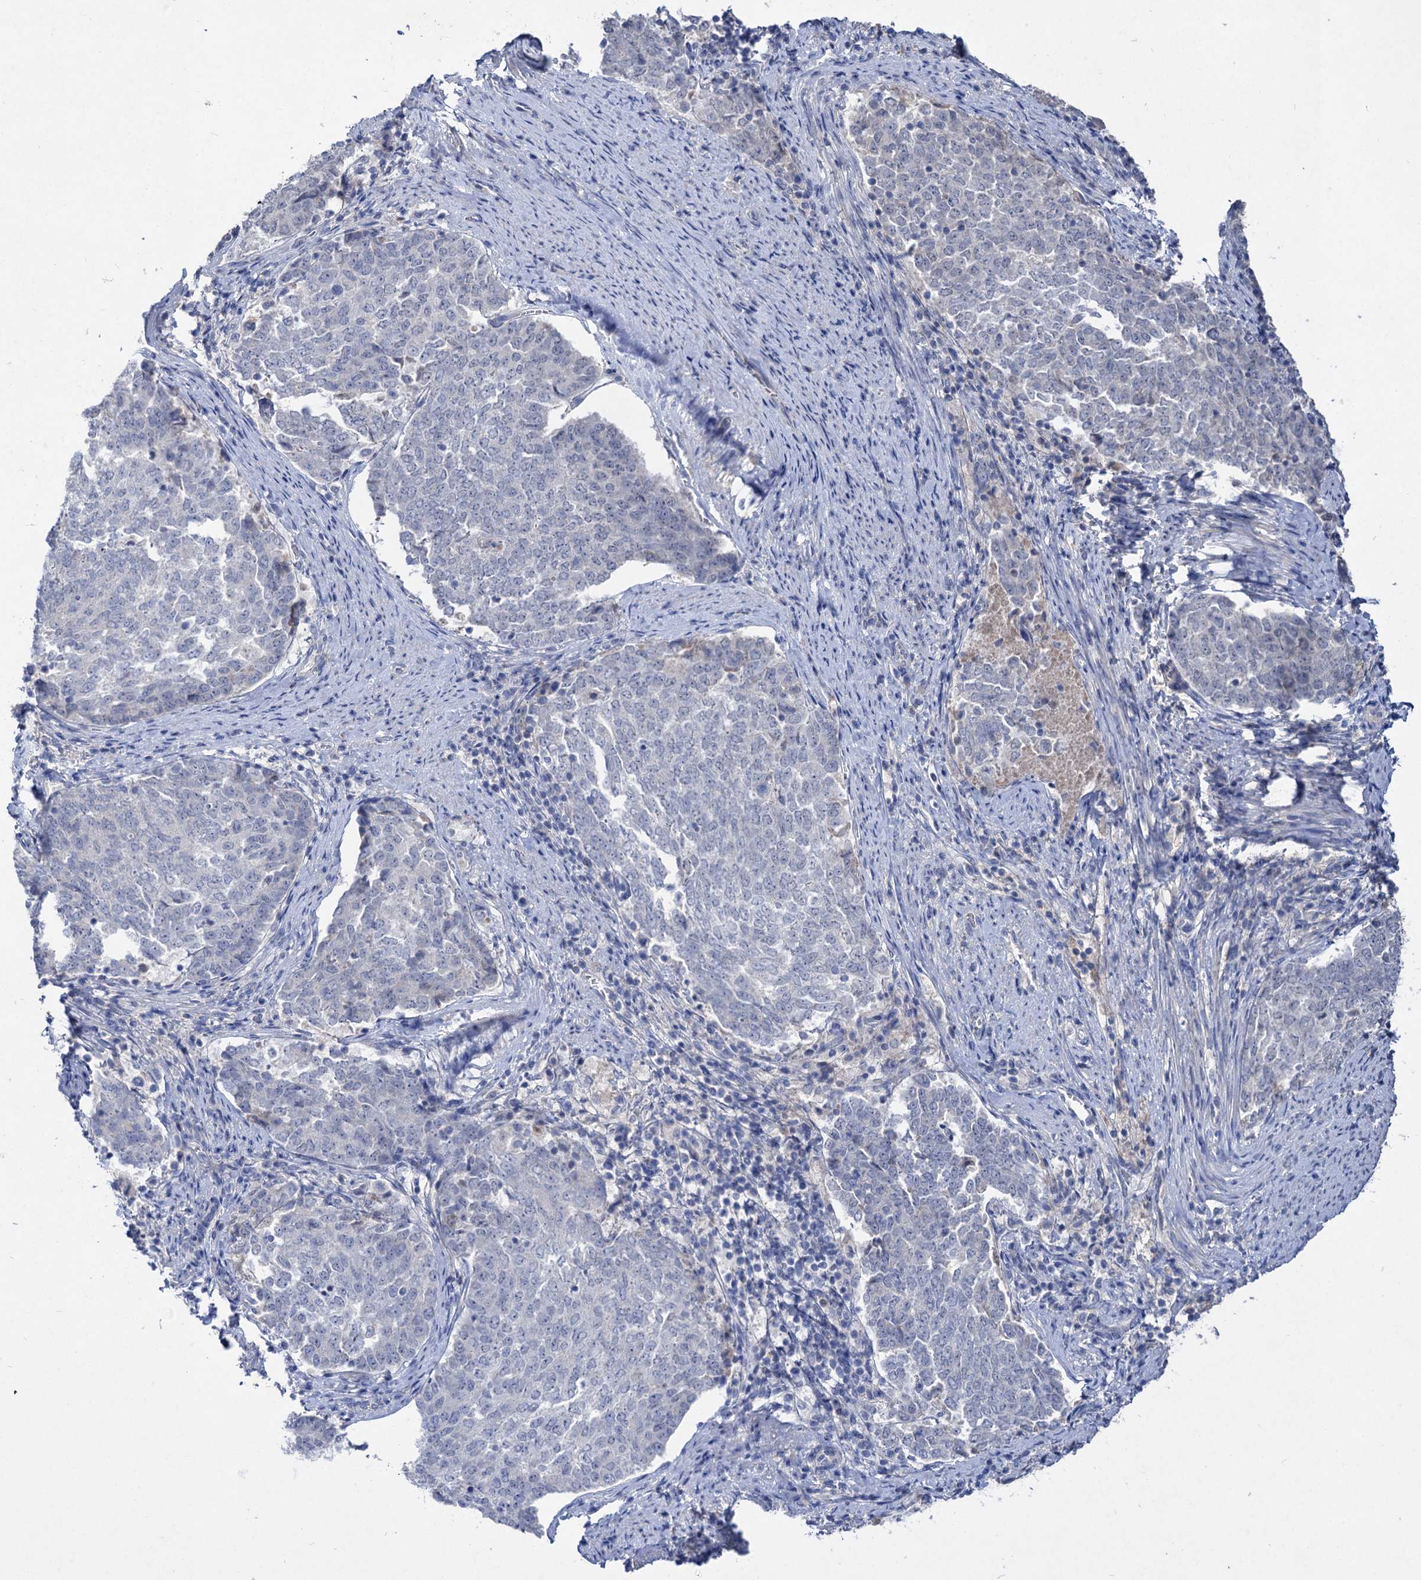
{"staining": {"intensity": "negative", "quantity": "none", "location": "none"}, "tissue": "endometrial cancer", "cell_type": "Tumor cells", "image_type": "cancer", "snomed": [{"axis": "morphology", "description": "Adenocarcinoma, NOS"}, {"axis": "topography", "description": "Endometrium"}], "caption": "Immunohistochemical staining of human adenocarcinoma (endometrial) shows no significant positivity in tumor cells.", "gene": "ATP4A", "patient": {"sex": "female", "age": 80}}